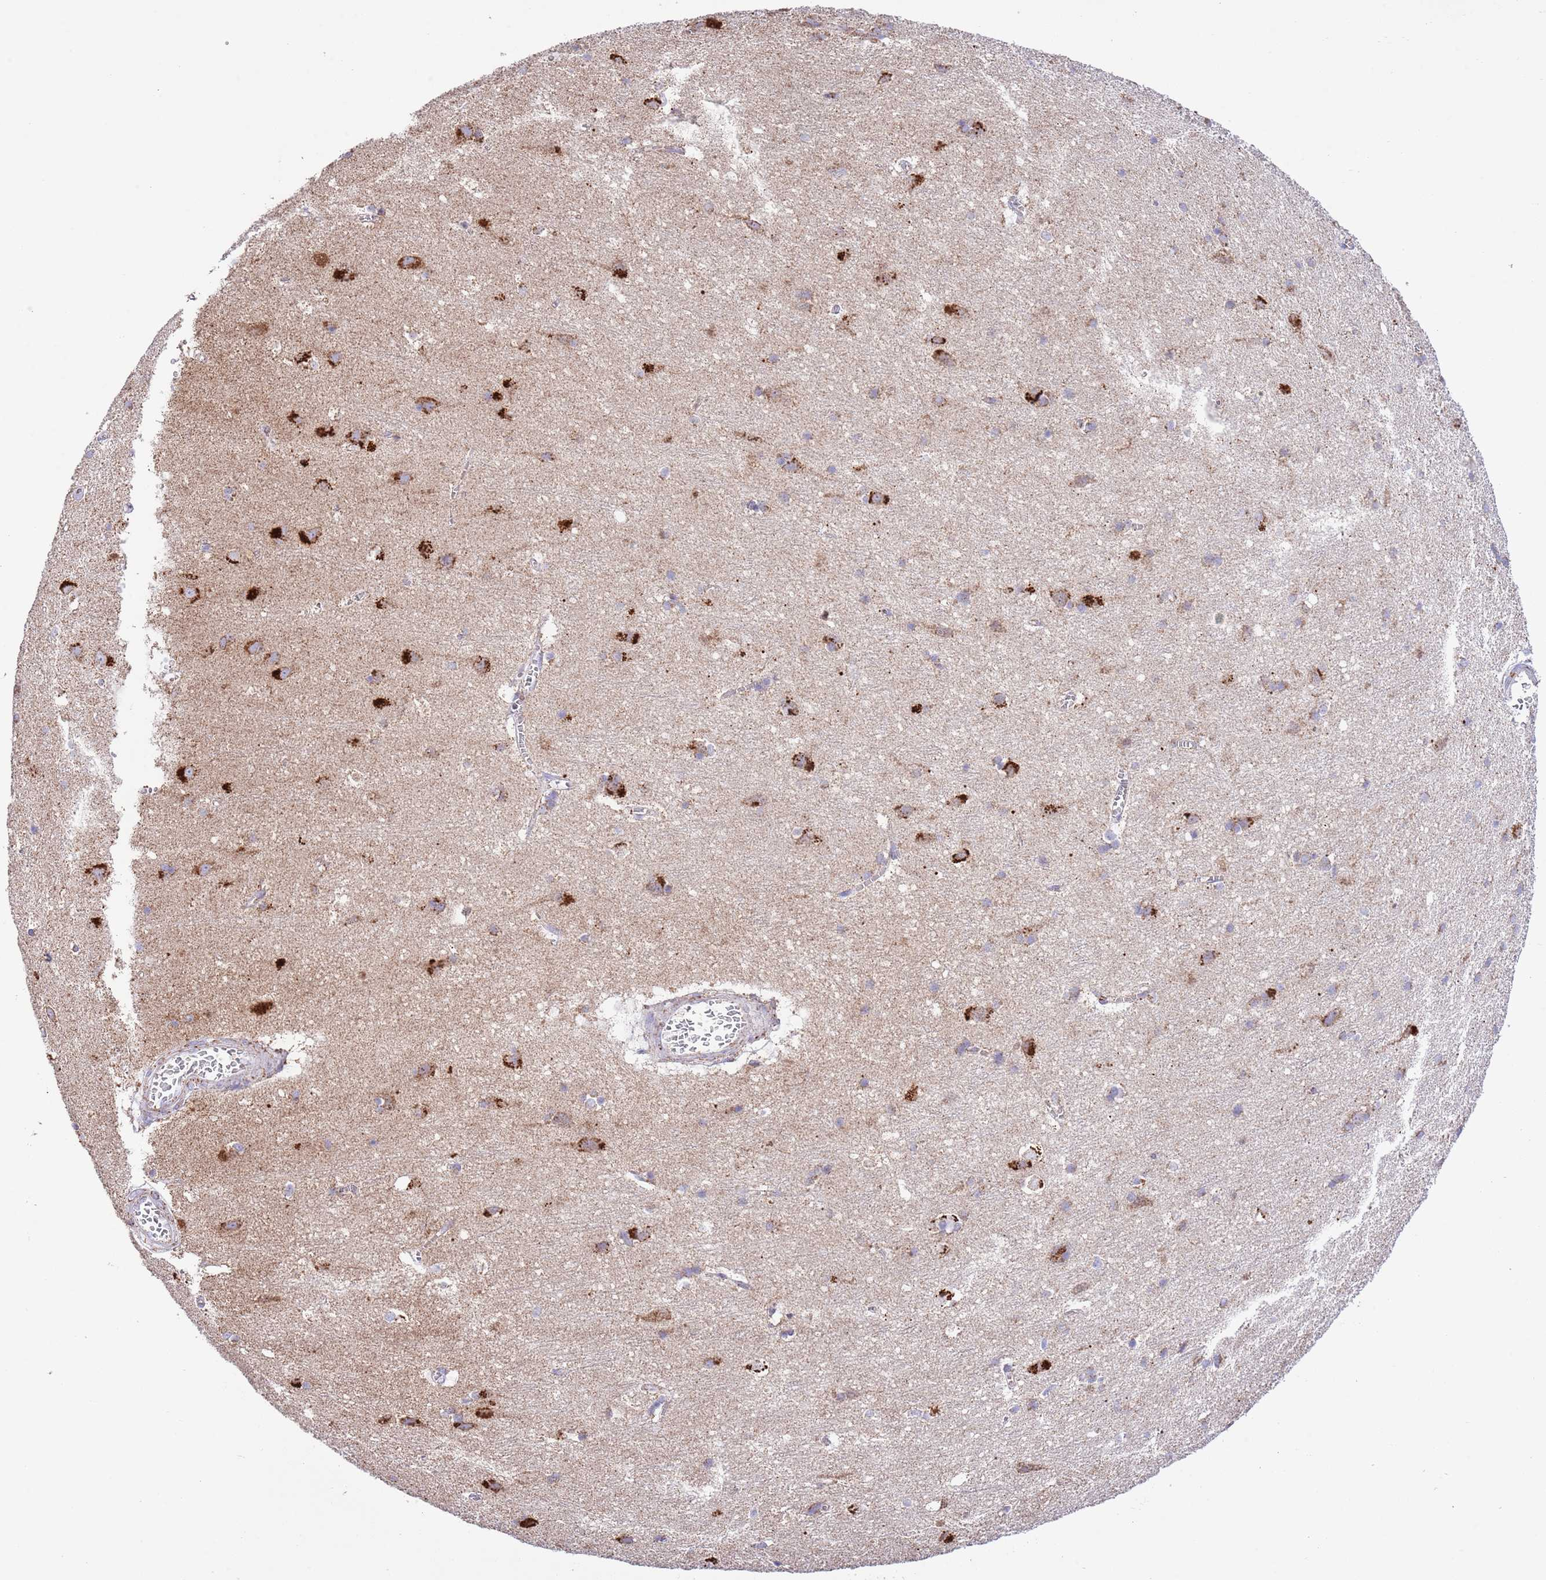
{"staining": {"intensity": "weak", "quantity": ">75%", "location": "cytoplasmic/membranous"}, "tissue": "cerebral cortex", "cell_type": "Endothelial cells", "image_type": "normal", "snomed": [{"axis": "morphology", "description": "Normal tissue, NOS"}, {"axis": "topography", "description": "Cerebral cortex"}], "caption": "Immunohistochemistry (IHC) of benign cerebral cortex shows low levels of weak cytoplasmic/membranous expression in approximately >75% of endothelial cells. The protein is stained brown, and the nuclei are stained in blue (DAB (3,3'-diaminobenzidine) IHC with brightfield microscopy, high magnification).", "gene": "TEKTIP1", "patient": {"sex": "male", "age": 54}}